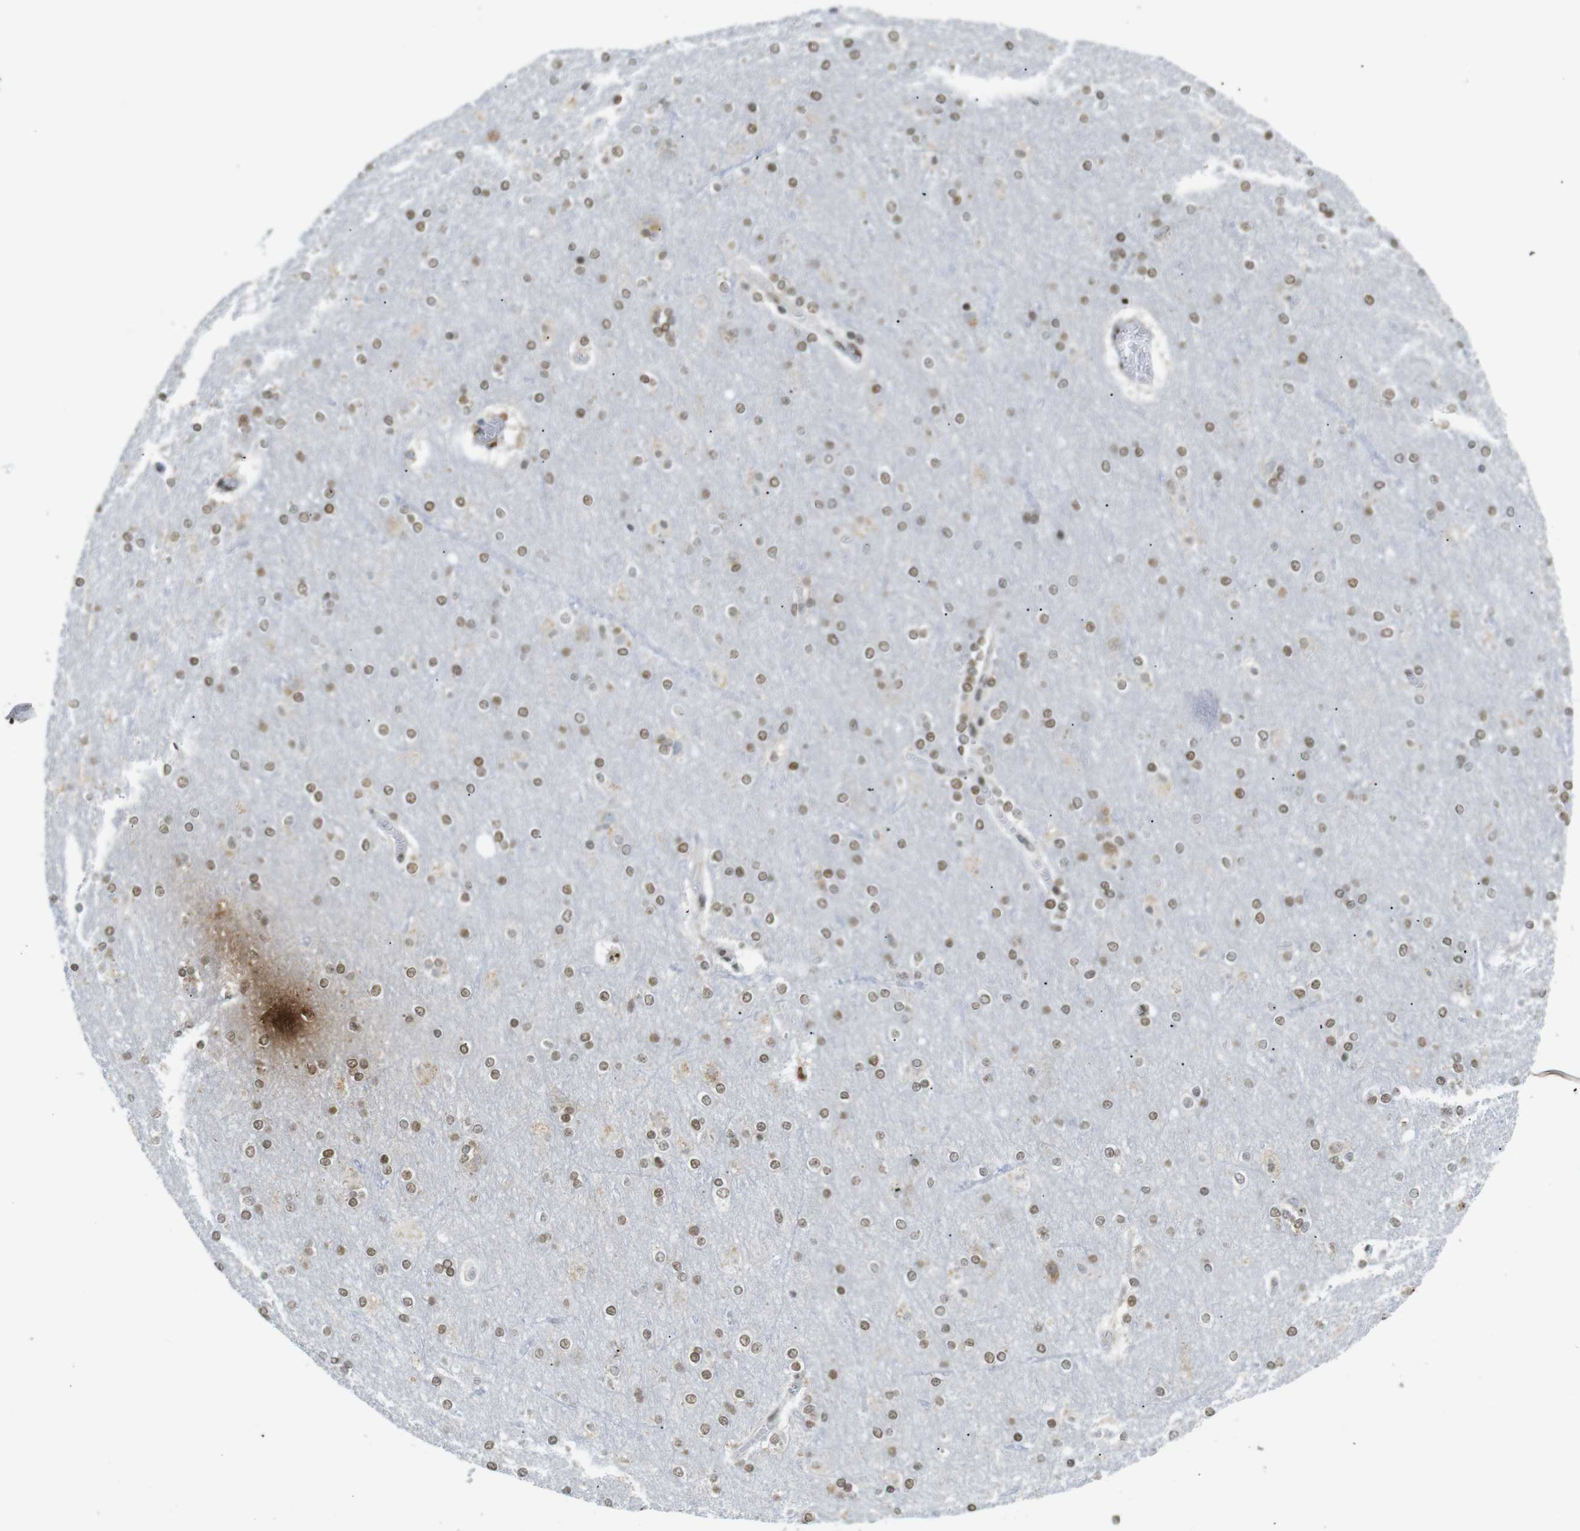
{"staining": {"intensity": "negative", "quantity": "none", "location": "none"}, "tissue": "cerebral cortex", "cell_type": "Endothelial cells", "image_type": "normal", "snomed": [{"axis": "morphology", "description": "Normal tissue, NOS"}, {"axis": "topography", "description": "Cerebral cortex"}], "caption": "Immunohistochemistry (IHC) histopathology image of unremarkable cerebral cortex stained for a protein (brown), which displays no positivity in endothelial cells. (Immunohistochemistry, brightfield microscopy, high magnification).", "gene": "RIOX2", "patient": {"sex": "female", "age": 54}}